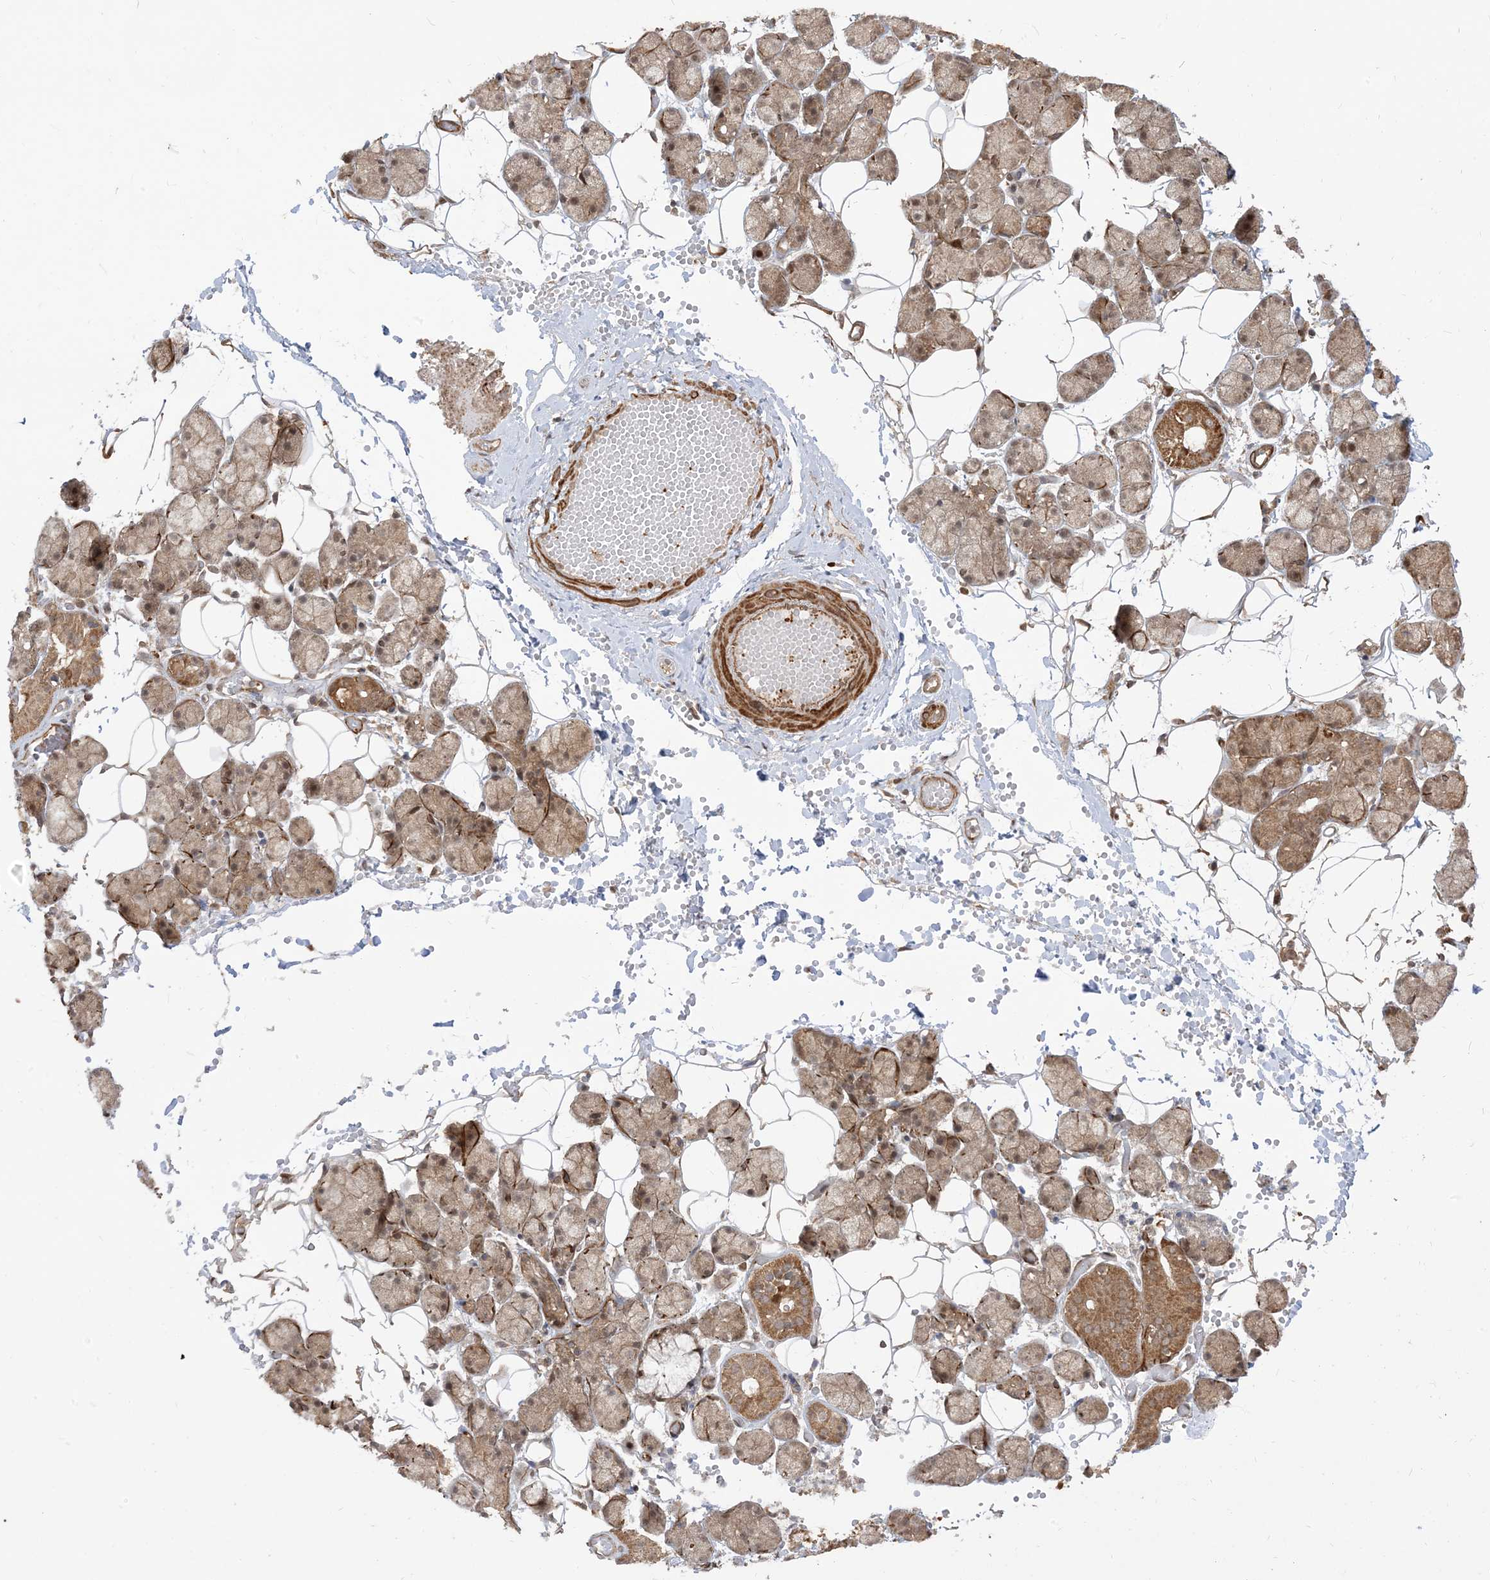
{"staining": {"intensity": "moderate", "quantity": "25%-75%", "location": "cytoplasmic/membranous,nuclear"}, "tissue": "salivary gland", "cell_type": "Glandular cells", "image_type": "normal", "snomed": [{"axis": "morphology", "description": "Normal tissue, NOS"}, {"axis": "topography", "description": "Salivary gland"}], "caption": "Immunohistochemical staining of benign salivary gland demonstrates 25%-75% levels of moderate cytoplasmic/membranous,nuclear protein expression in approximately 25%-75% of glandular cells. (DAB (3,3'-diaminobenzidine) IHC with brightfield microscopy, high magnification).", "gene": "TBCC", "patient": {"sex": "female", "age": 33}}